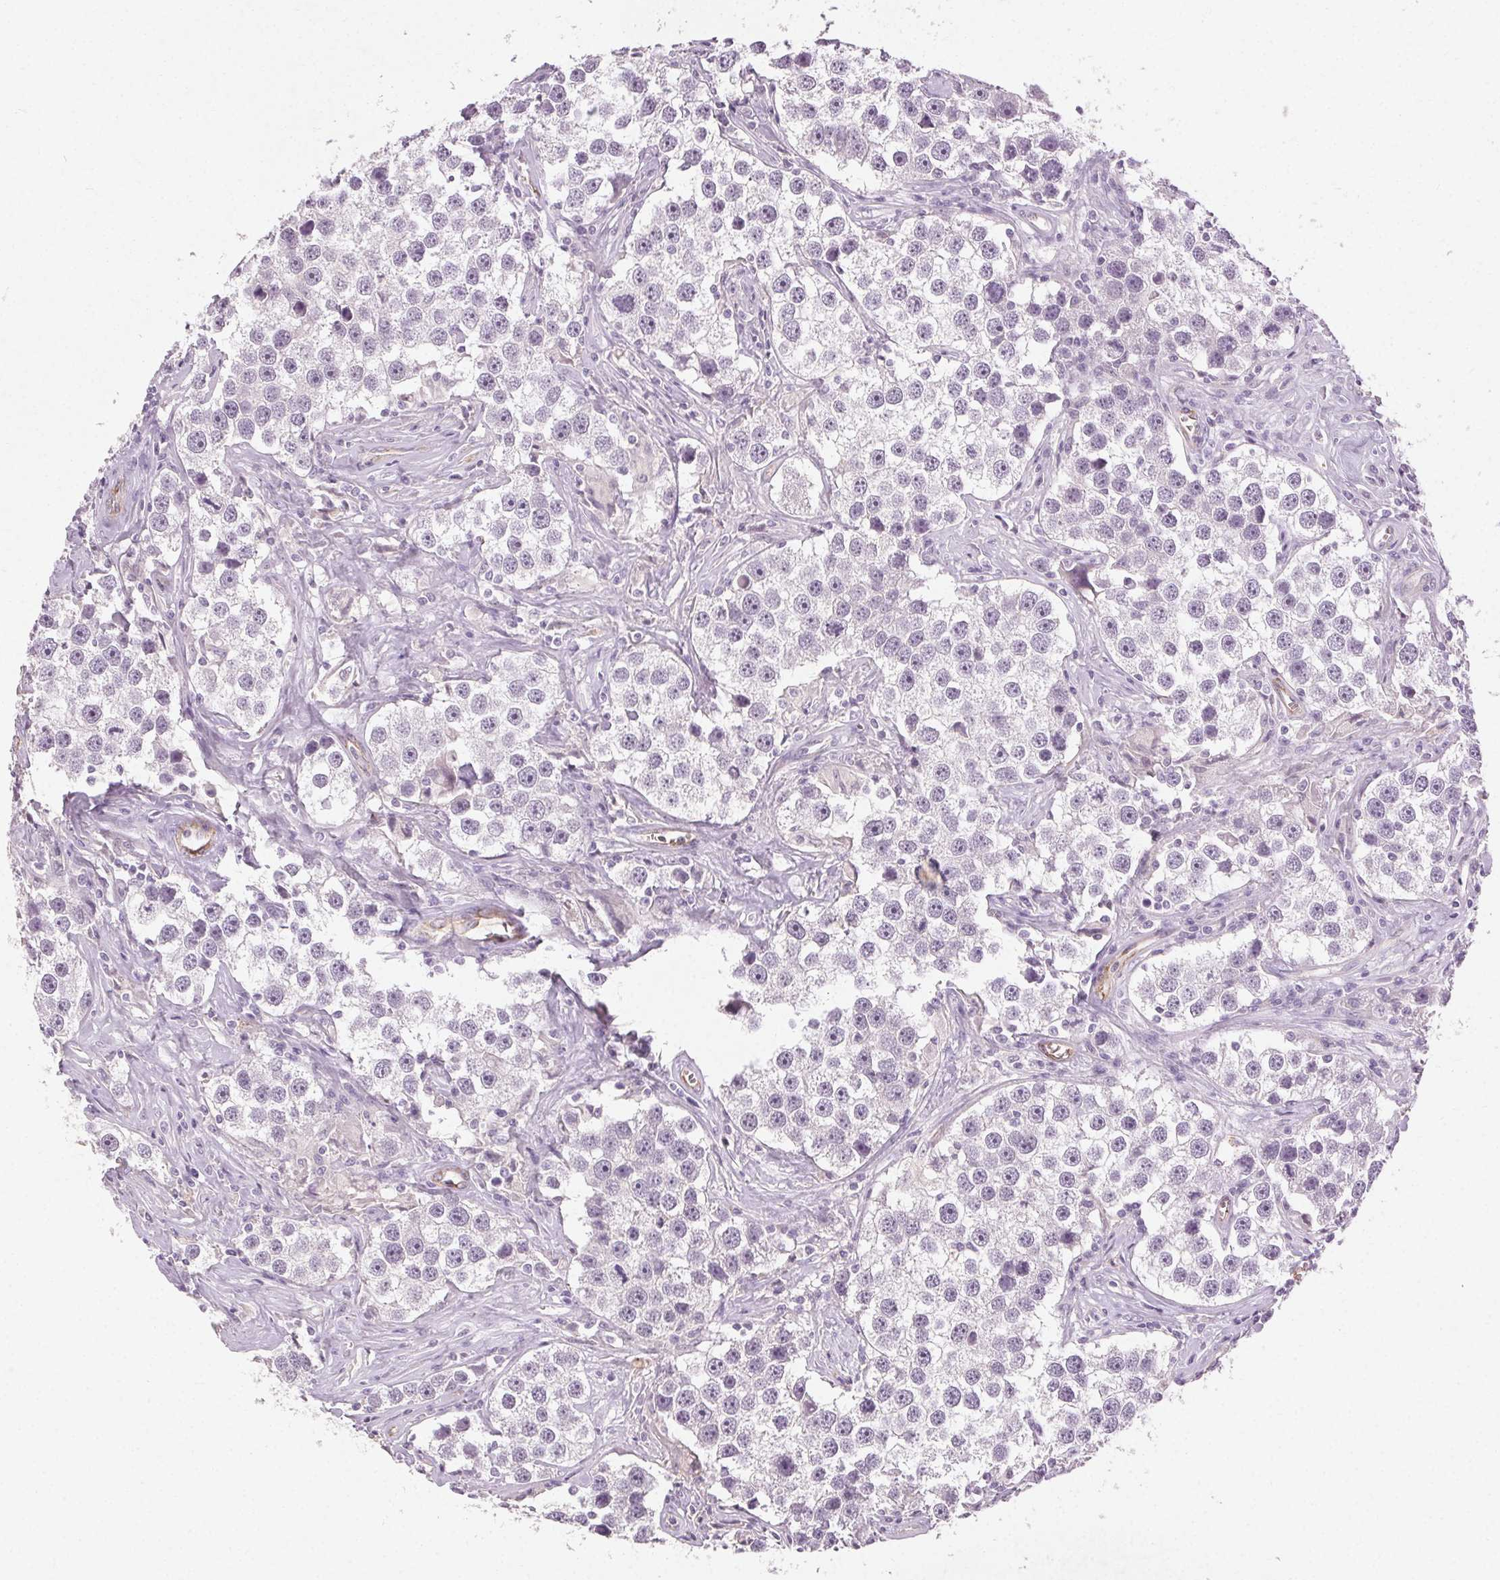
{"staining": {"intensity": "negative", "quantity": "none", "location": "none"}, "tissue": "testis cancer", "cell_type": "Tumor cells", "image_type": "cancer", "snomed": [{"axis": "morphology", "description": "Seminoma, NOS"}, {"axis": "topography", "description": "Testis"}], "caption": "Immunohistochemistry micrograph of neoplastic tissue: human testis cancer stained with DAB (3,3'-diaminobenzidine) displays no significant protein positivity in tumor cells.", "gene": "CLTRN", "patient": {"sex": "male", "age": 49}}